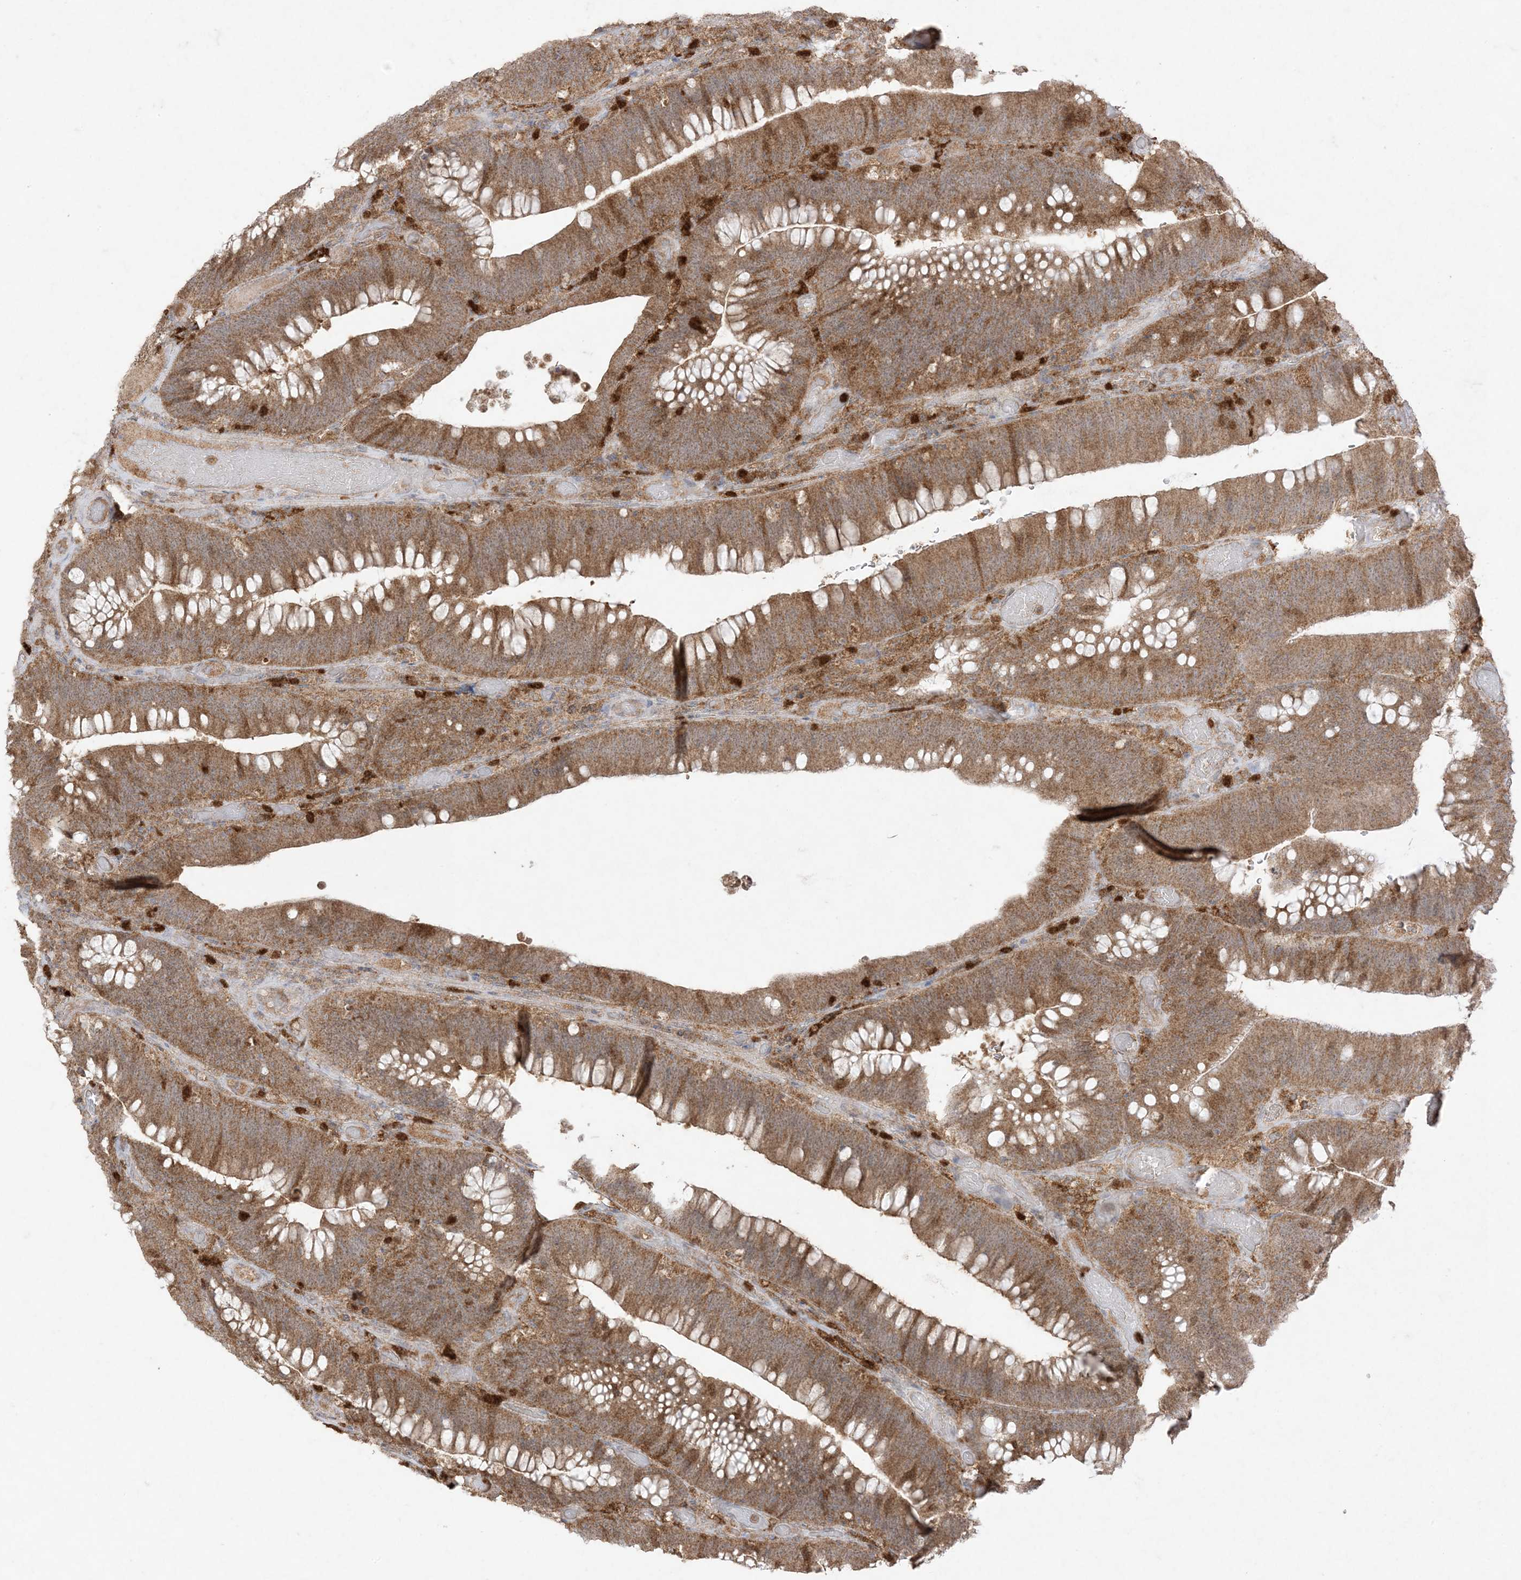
{"staining": {"intensity": "moderate", "quantity": ">75%", "location": "cytoplasmic/membranous"}, "tissue": "colorectal cancer", "cell_type": "Tumor cells", "image_type": "cancer", "snomed": [{"axis": "morphology", "description": "Normal tissue, NOS"}, {"axis": "topography", "description": "Colon"}], "caption": "A photomicrograph of human colorectal cancer stained for a protein exhibits moderate cytoplasmic/membranous brown staining in tumor cells.", "gene": "UBE2C", "patient": {"sex": "female", "age": 82}}